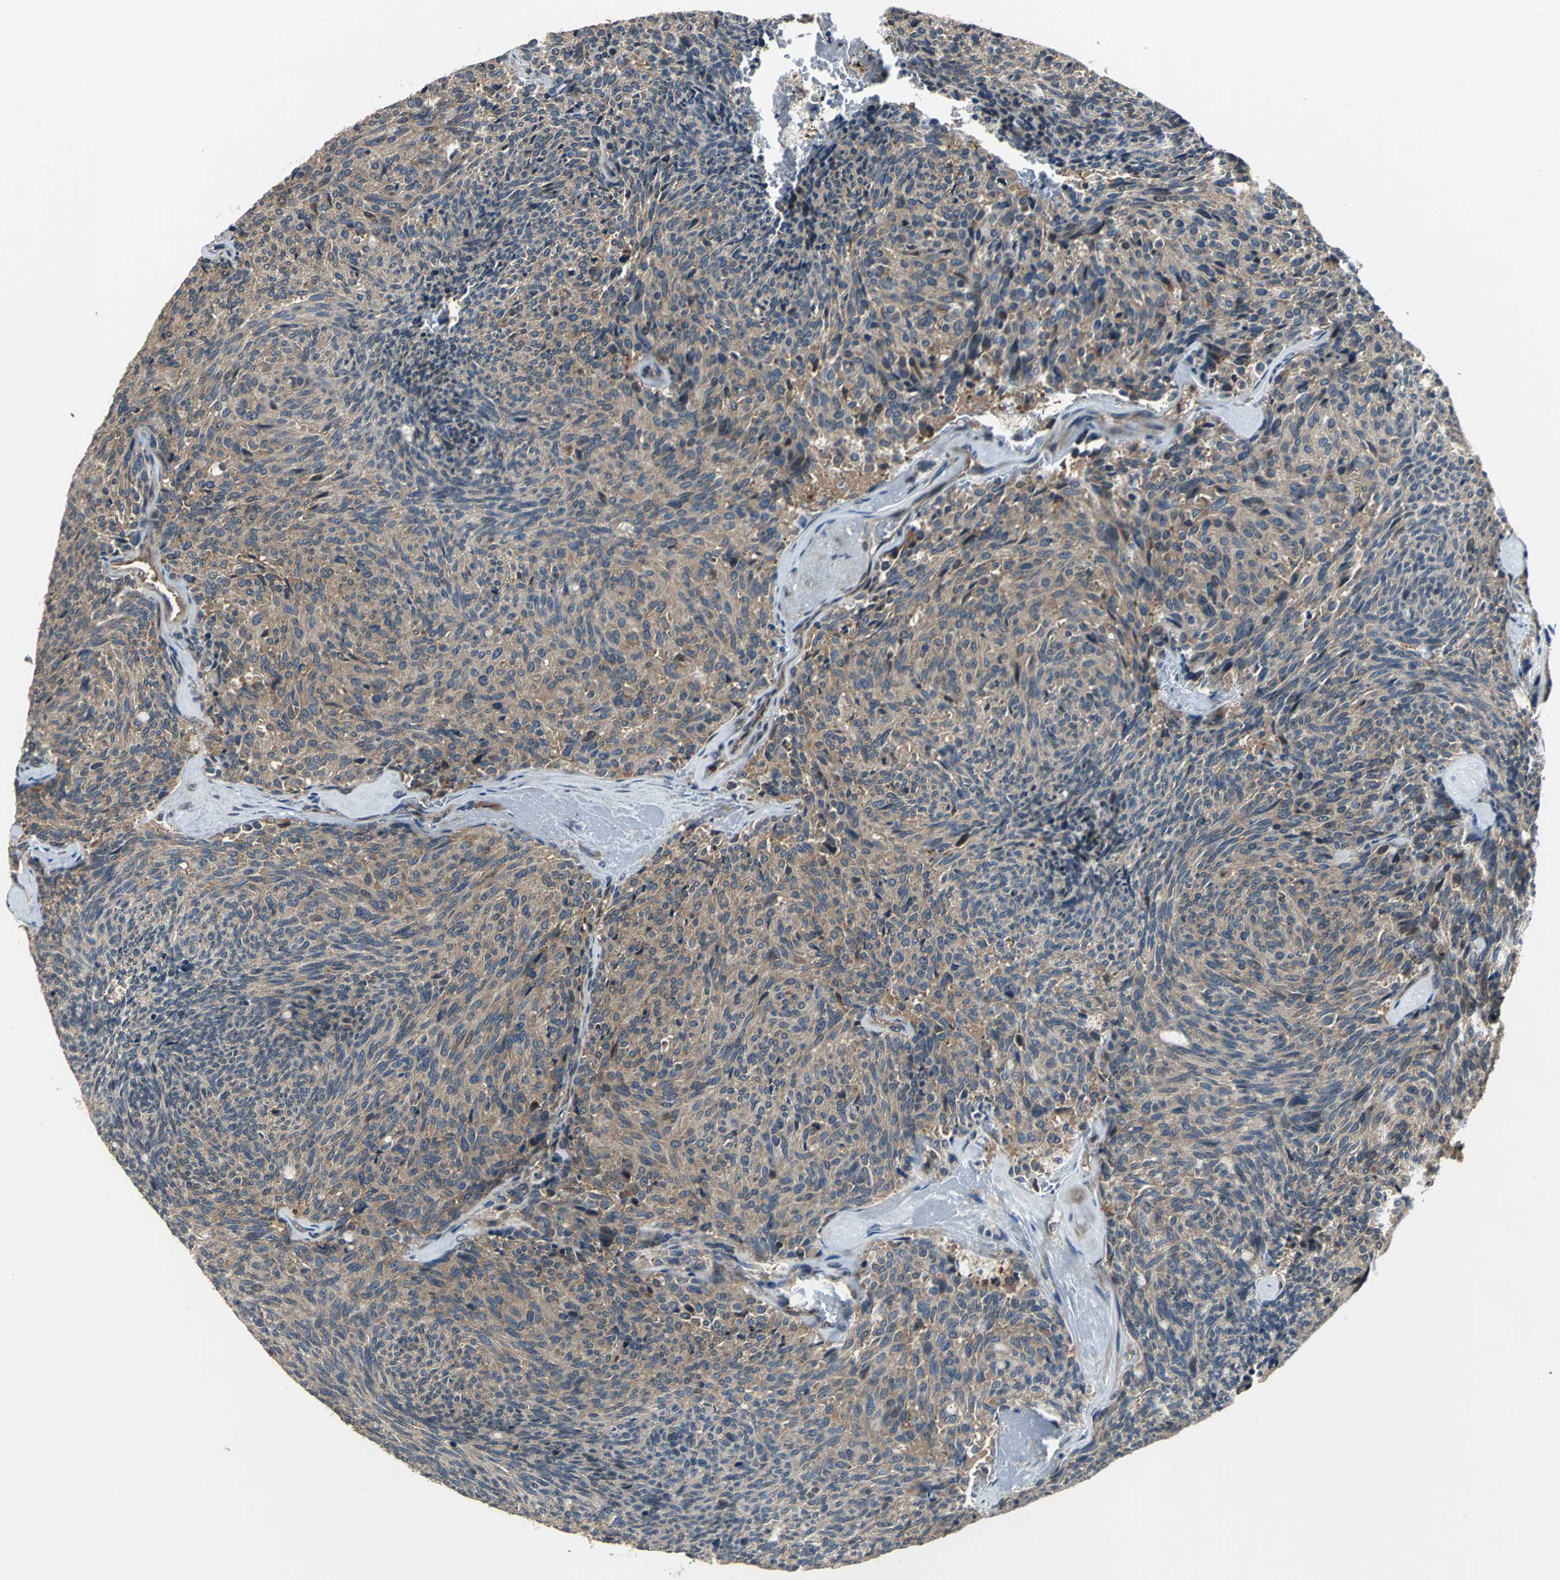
{"staining": {"intensity": "moderate", "quantity": ">75%", "location": "cytoplasmic/membranous"}, "tissue": "carcinoid", "cell_type": "Tumor cells", "image_type": "cancer", "snomed": [{"axis": "morphology", "description": "Carcinoid, malignant, NOS"}, {"axis": "topography", "description": "Pancreas"}], "caption": "This histopathology image shows carcinoid stained with immunohistochemistry (IHC) to label a protein in brown. The cytoplasmic/membranous of tumor cells show moderate positivity for the protein. Nuclei are counter-stained blue.", "gene": "EIF2B2", "patient": {"sex": "female", "age": 54}}